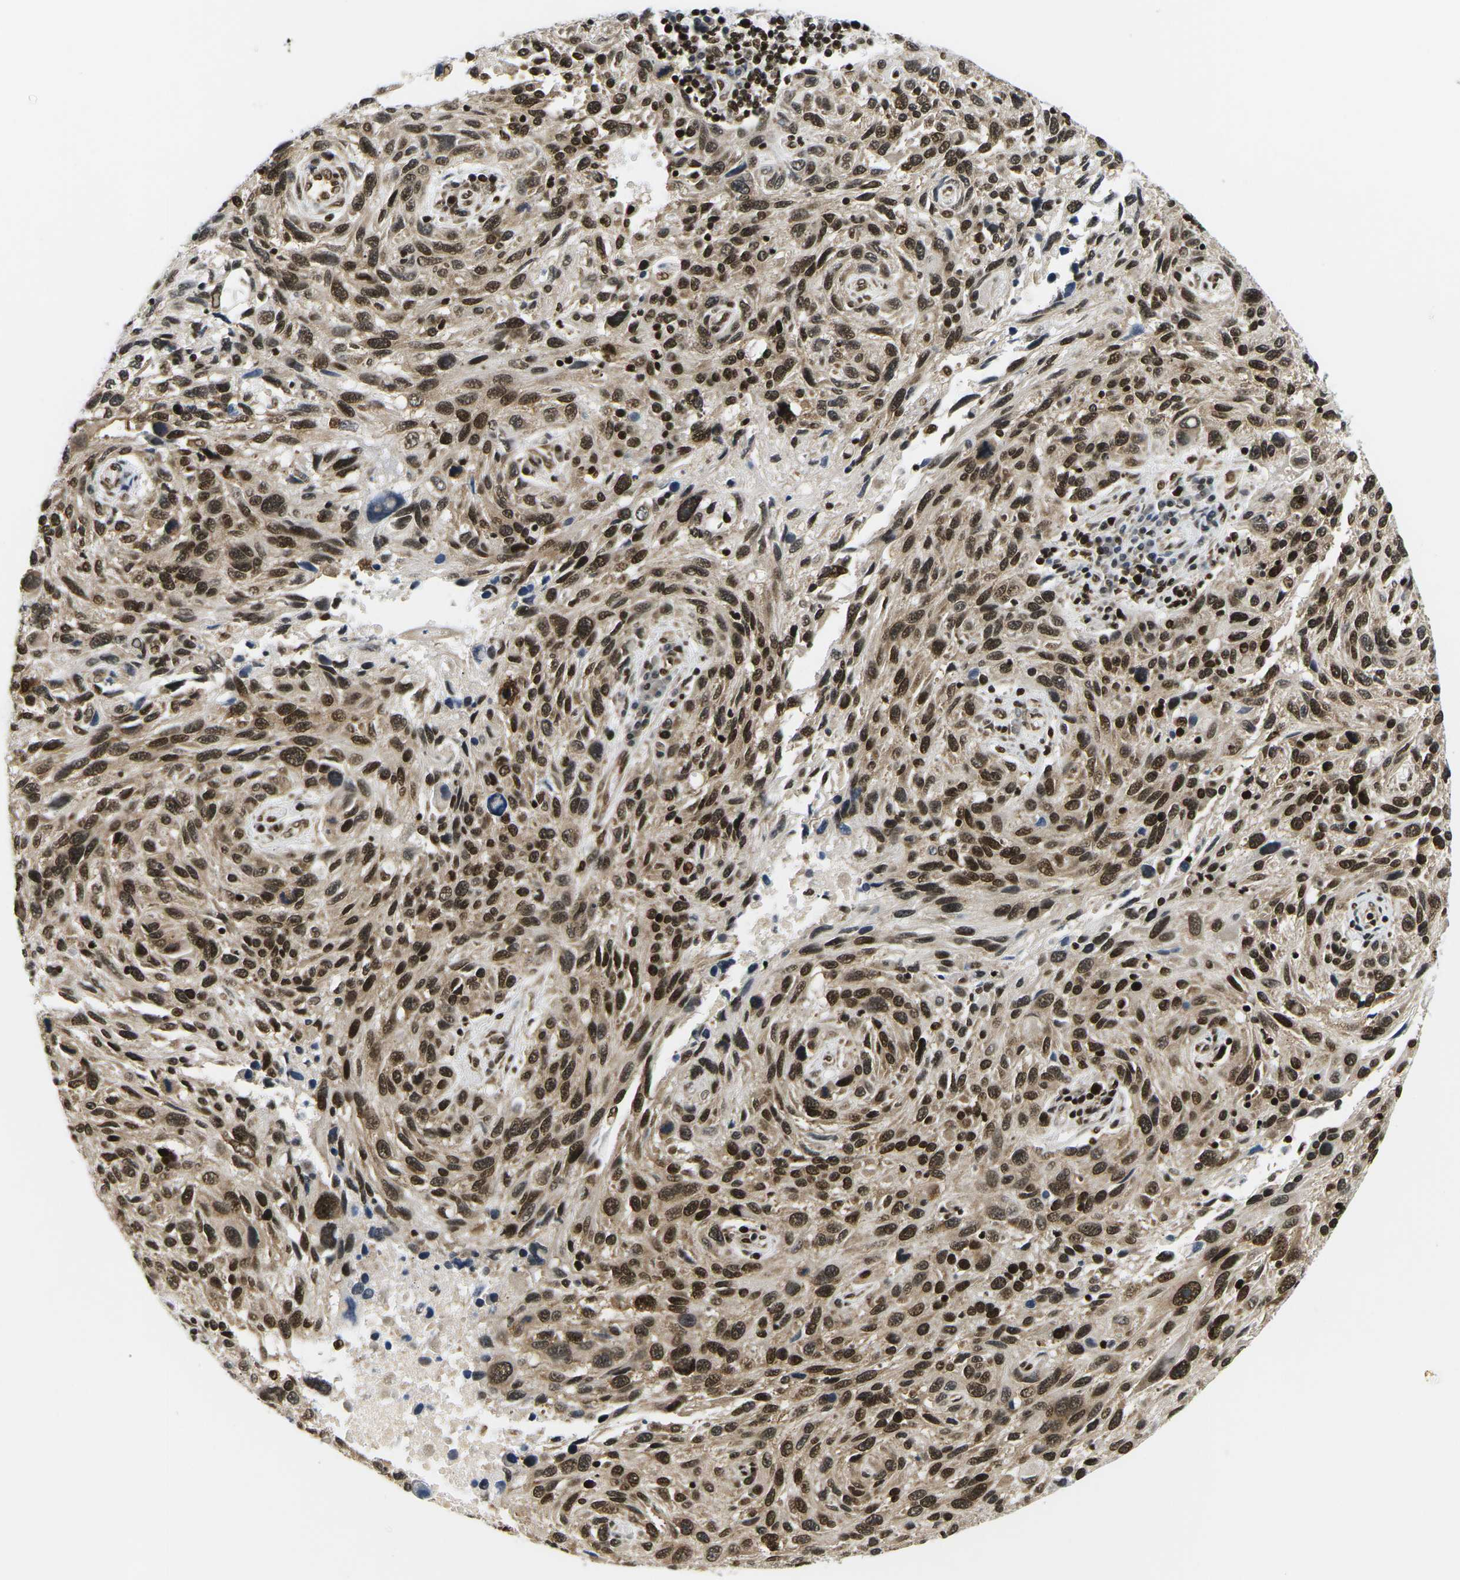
{"staining": {"intensity": "strong", "quantity": ">75%", "location": "nuclear"}, "tissue": "melanoma", "cell_type": "Tumor cells", "image_type": "cancer", "snomed": [{"axis": "morphology", "description": "Malignant melanoma, NOS"}, {"axis": "topography", "description": "Skin"}], "caption": "Immunohistochemical staining of human melanoma demonstrates high levels of strong nuclear protein positivity in approximately >75% of tumor cells.", "gene": "CELF1", "patient": {"sex": "male", "age": 53}}